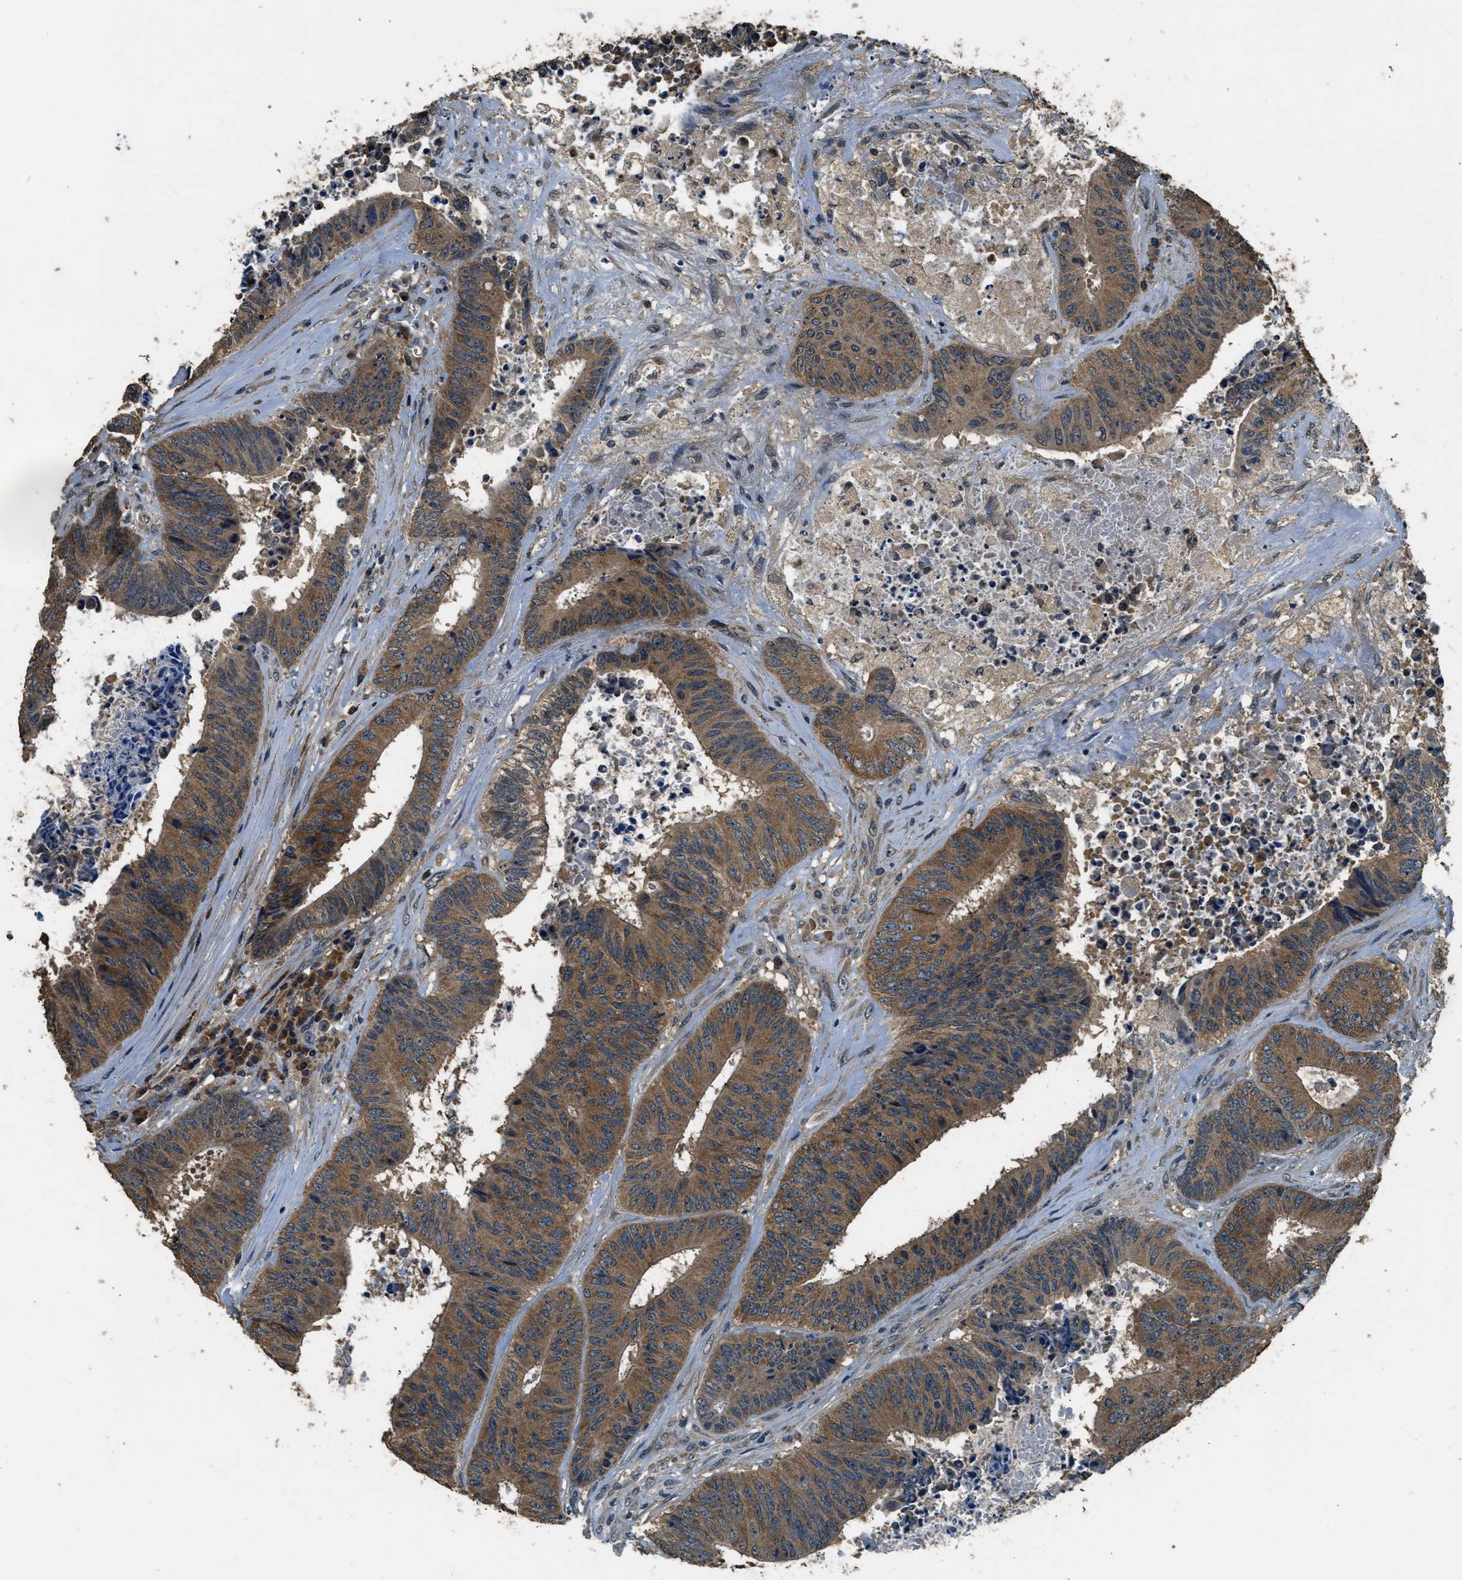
{"staining": {"intensity": "moderate", "quantity": ">75%", "location": "cytoplasmic/membranous"}, "tissue": "colorectal cancer", "cell_type": "Tumor cells", "image_type": "cancer", "snomed": [{"axis": "morphology", "description": "Adenocarcinoma, NOS"}, {"axis": "topography", "description": "Rectum"}], "caption": "This photomicrograph demonstrates immunohistochemistry staining of human colorectal cancer, with medium moderate cytoplasmic/membranous staining in about >75% of tumor cells.", "gene": "SALL3", "patient": {"sex": "male", "age": 72}}